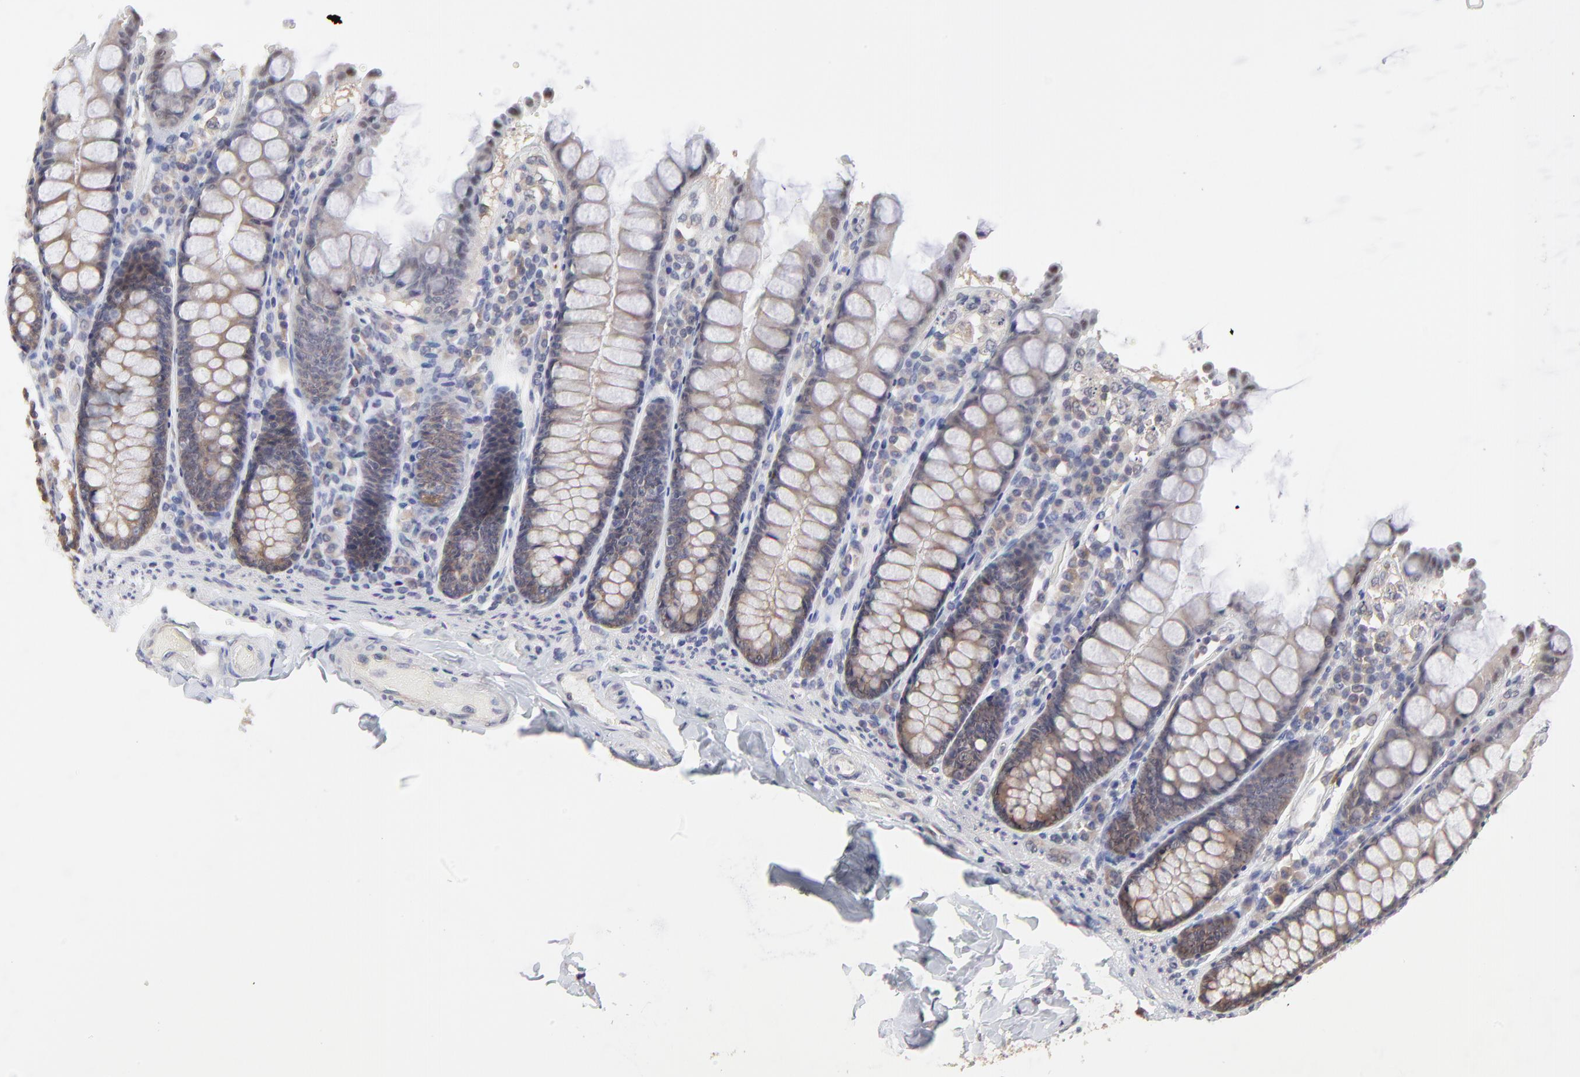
{"staining": {"intensity": "negative", "quantity": "none", "location": "none"}, "tissue": "colon", "cell_type": "Endothelial cells", "image_type": "normal", "snomed": [{"axis": "morphology", "description": "Normal tissue, NOS"}, {"axis": "topography", "description": "Colon"}], "caption": "Immunohistochemistry micrograph of unremarkable colon stained for a protein (brown), which displays no expression in endothelial cells.", "gene": "CCT2", "patient": {"sex": "female", "age": 61}}